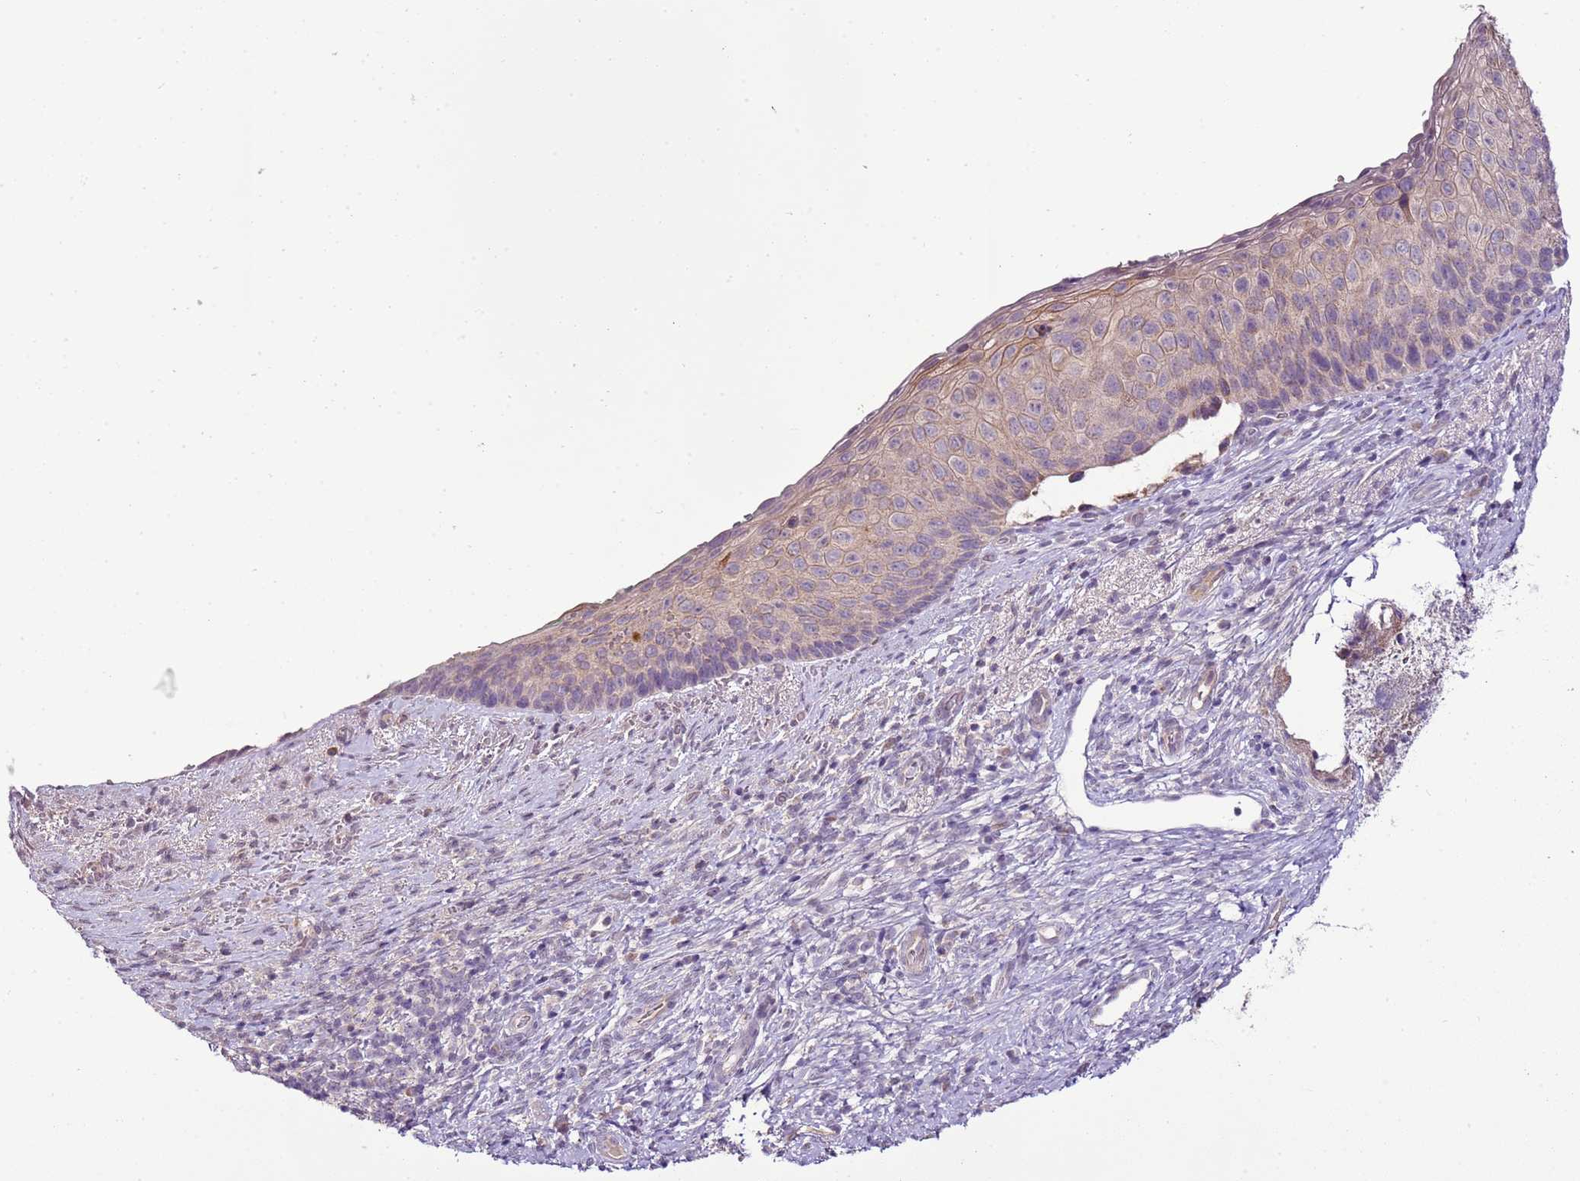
{"staining": {"intensity": "weak", "quantity": "<25%", "location": "cytoplasmic/membranous"}, "tissue": "cervical cancer", "cell_type": "Tumor cells", "image_type": "cancer", "snomed": [{"axis": "morphology", "description": "Squamous cell carcinoma, NOS"}, {"axis": "topography", "description": "Cervix"}], "caption": "A high-resolution image shows IHC staining of cervical cancer (squamous cell carcinoma), which reveals no significant staining in tumor cells. Brightfield microscopy of immunohistochemistry (IHC) stained with DAB (brown) and hematoxylin (blue), captured at high magnification.", "gene": "CMKLR1", "patient": {"sex": "female", "age": 80}}